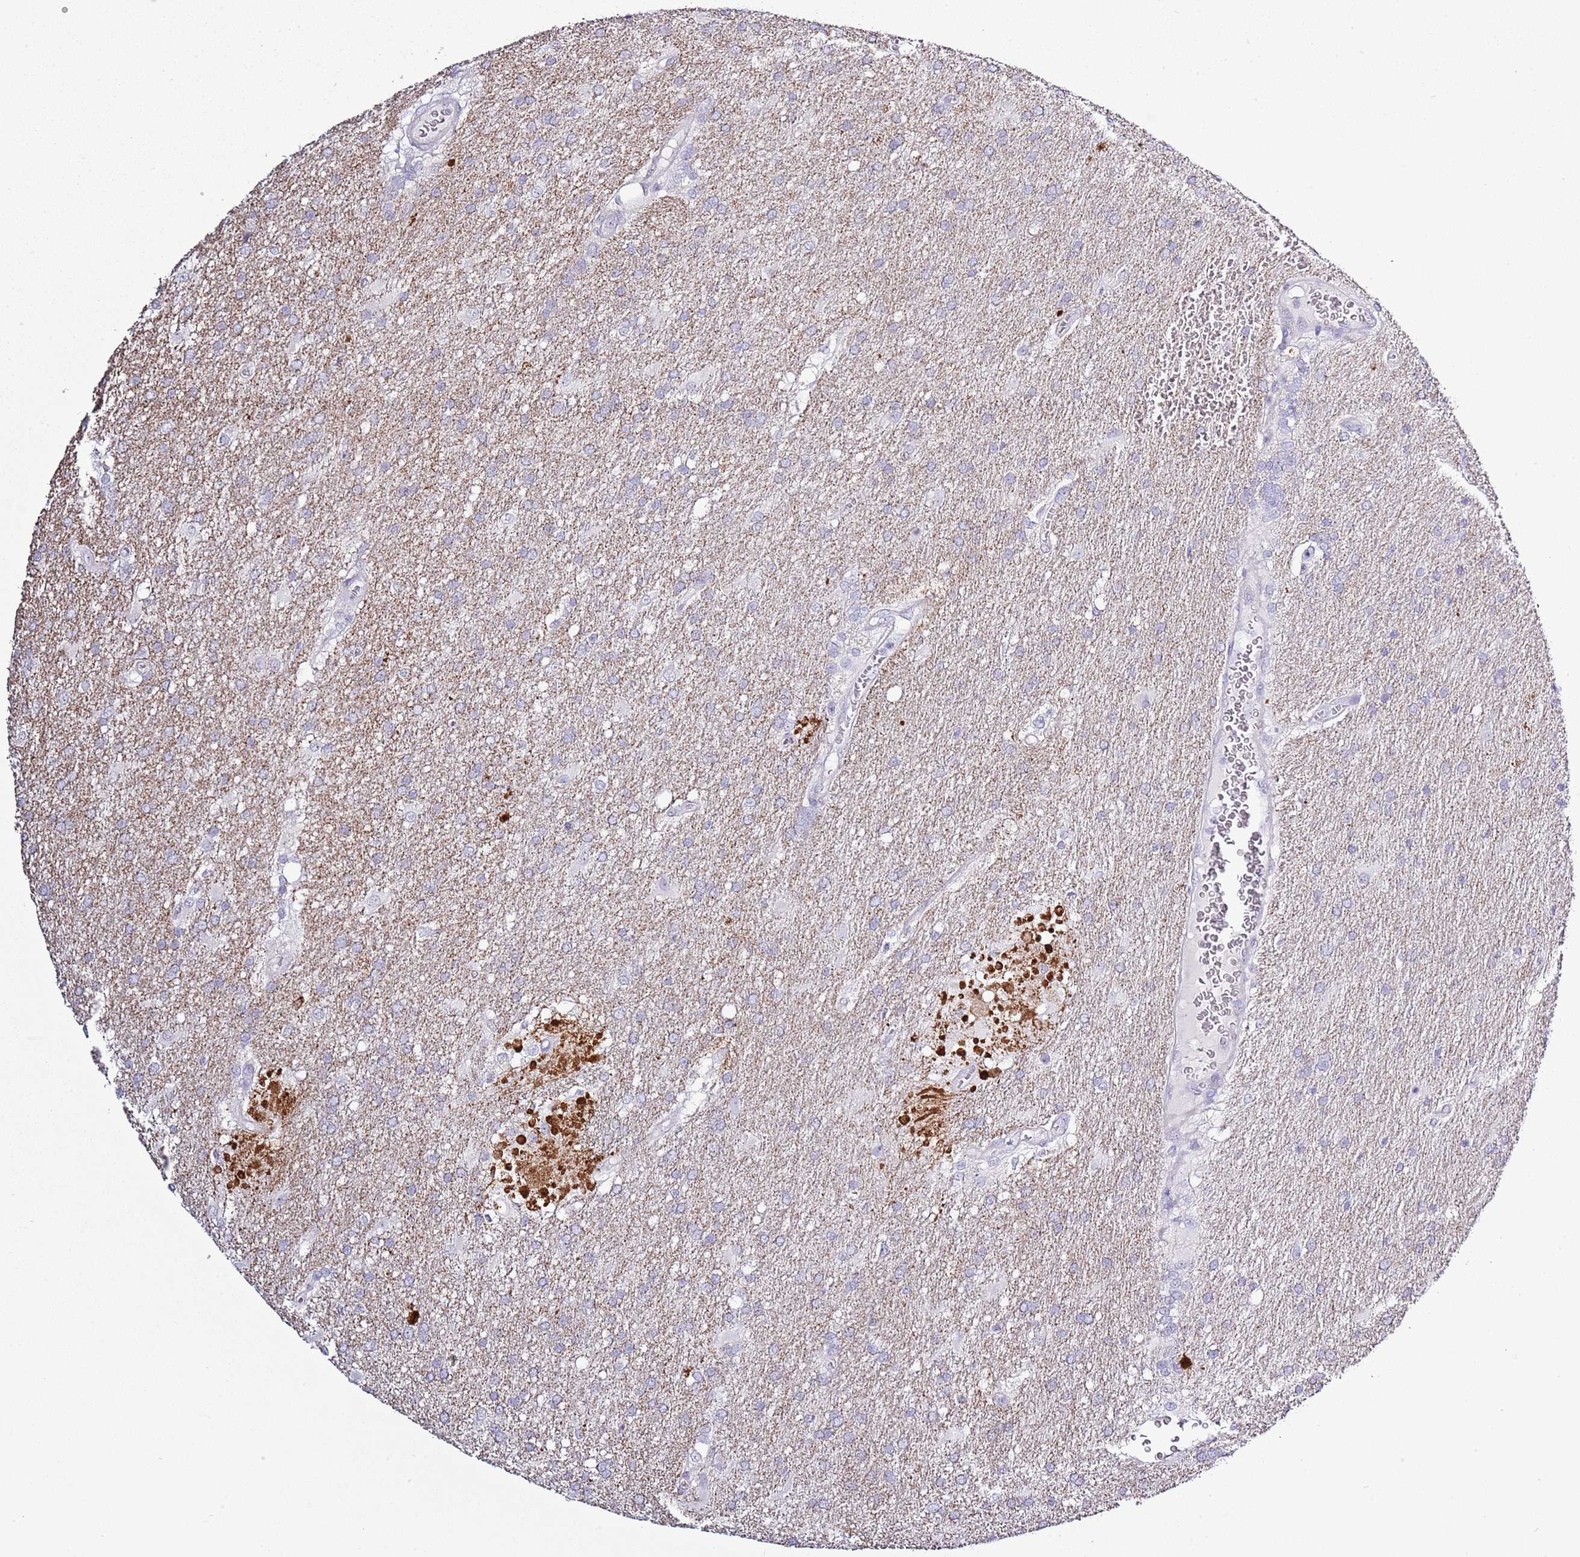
{"staining": {"intensity": "negative", "quantity": "none", "location": "none"}, "tissue": "glioma", "cell_type": "Tumor cells", "image_type": "cancer", "snomed": [{"axis": "morphology", "description": "Glioma, malignant, Low grade"}, {"axis": "topography", "description": "Brain"}], "caption": "This is a photomicrograph of IHC staining of glioma, which shows no expression in tumor cells.", "gene": "SLC23A1", "patient": {"sex": "male", "age": 66}}